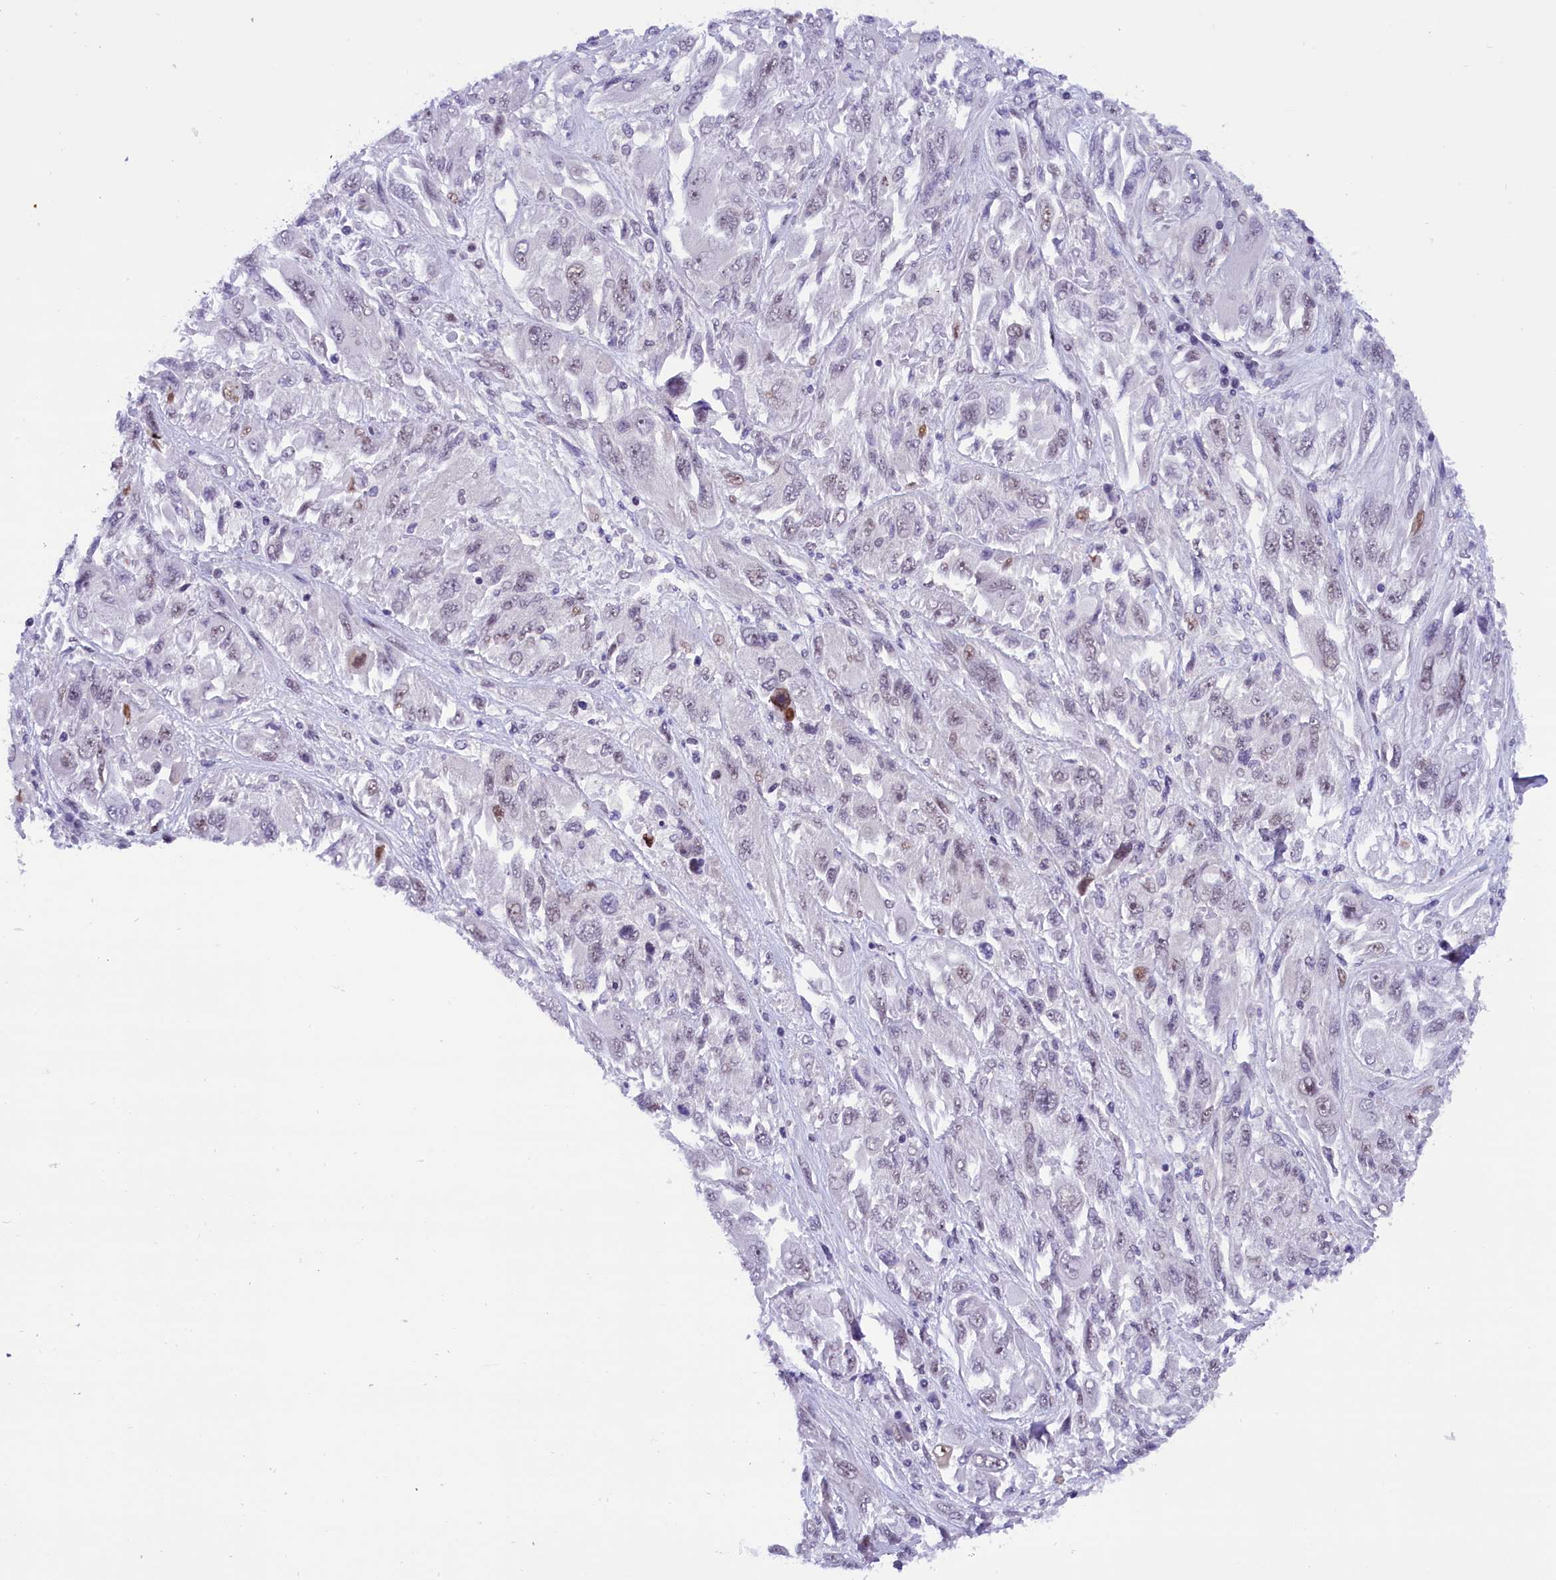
{"staining": {"intensity": "weak", "quantity": "25%-75%", "location": "nuclear"}, "tissue": "melanoma", "cell_type": "Tumor cells", "image_type": "cancer", "snomed": [{"axis": "morphology", "description": "Malignant melanoma, NOS"}, {"axis": "topography", "description": "Skin"}], "caption": "DAB immunohistochemical staining of human melanoma reveals weak nuclear protein expression in about 25%-75% of tumor cells. The staining was performed using DAB (3,3'-diaminobenzidine) to visualize the protein expression in brown, while the nuclei were stained in blue with hematoxylin (Magnification: 20x).", "gene": "CDYL2", "patient": {"sex": "female", "age": 91}}